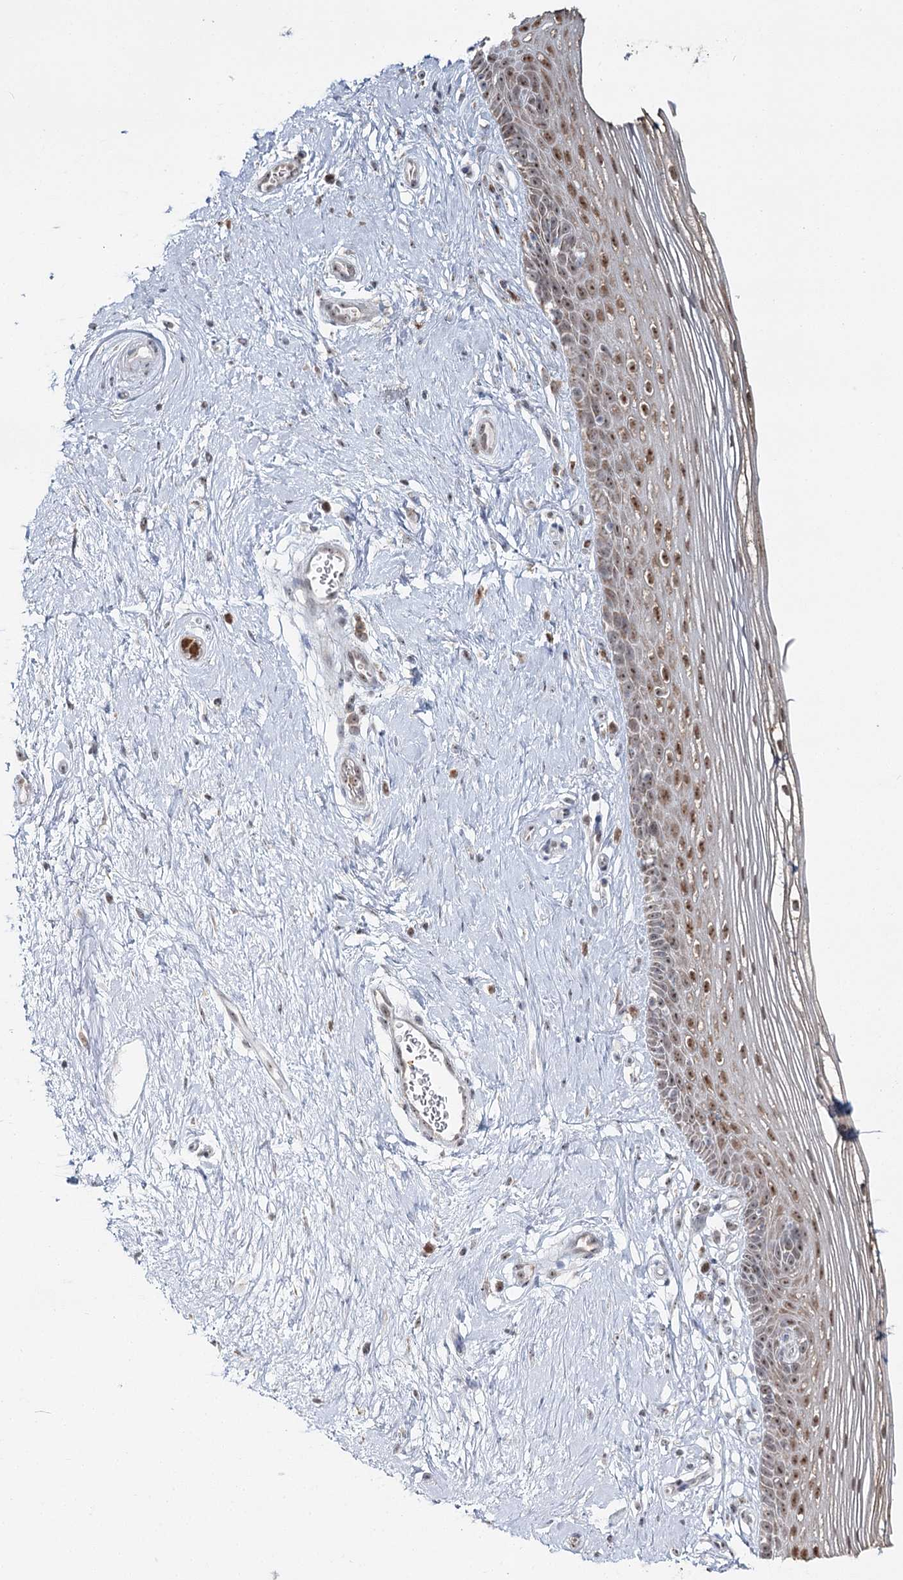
{"staining": {"intensity": "moderate", "quantity": ">75%", "location": "cytoplasmic/membranous,nuclear"}, "tissue": "vagina", "cell_type": "Squamous epithelial cells", "image_type": "normal", "snomed": [{"axis": "morphology", "description": "Normal tissue, NOS"}, {"axis": "topography", "description": "Vagina"}], "caption": "Human vagina stained with a brown dye shows moderate cytoplasmic/membranous,nuclear positive staining in approximately >75% of squamous epithelial cells.", "gene": "ATAD1", "patient": {"sex": "female", "age": 46}}